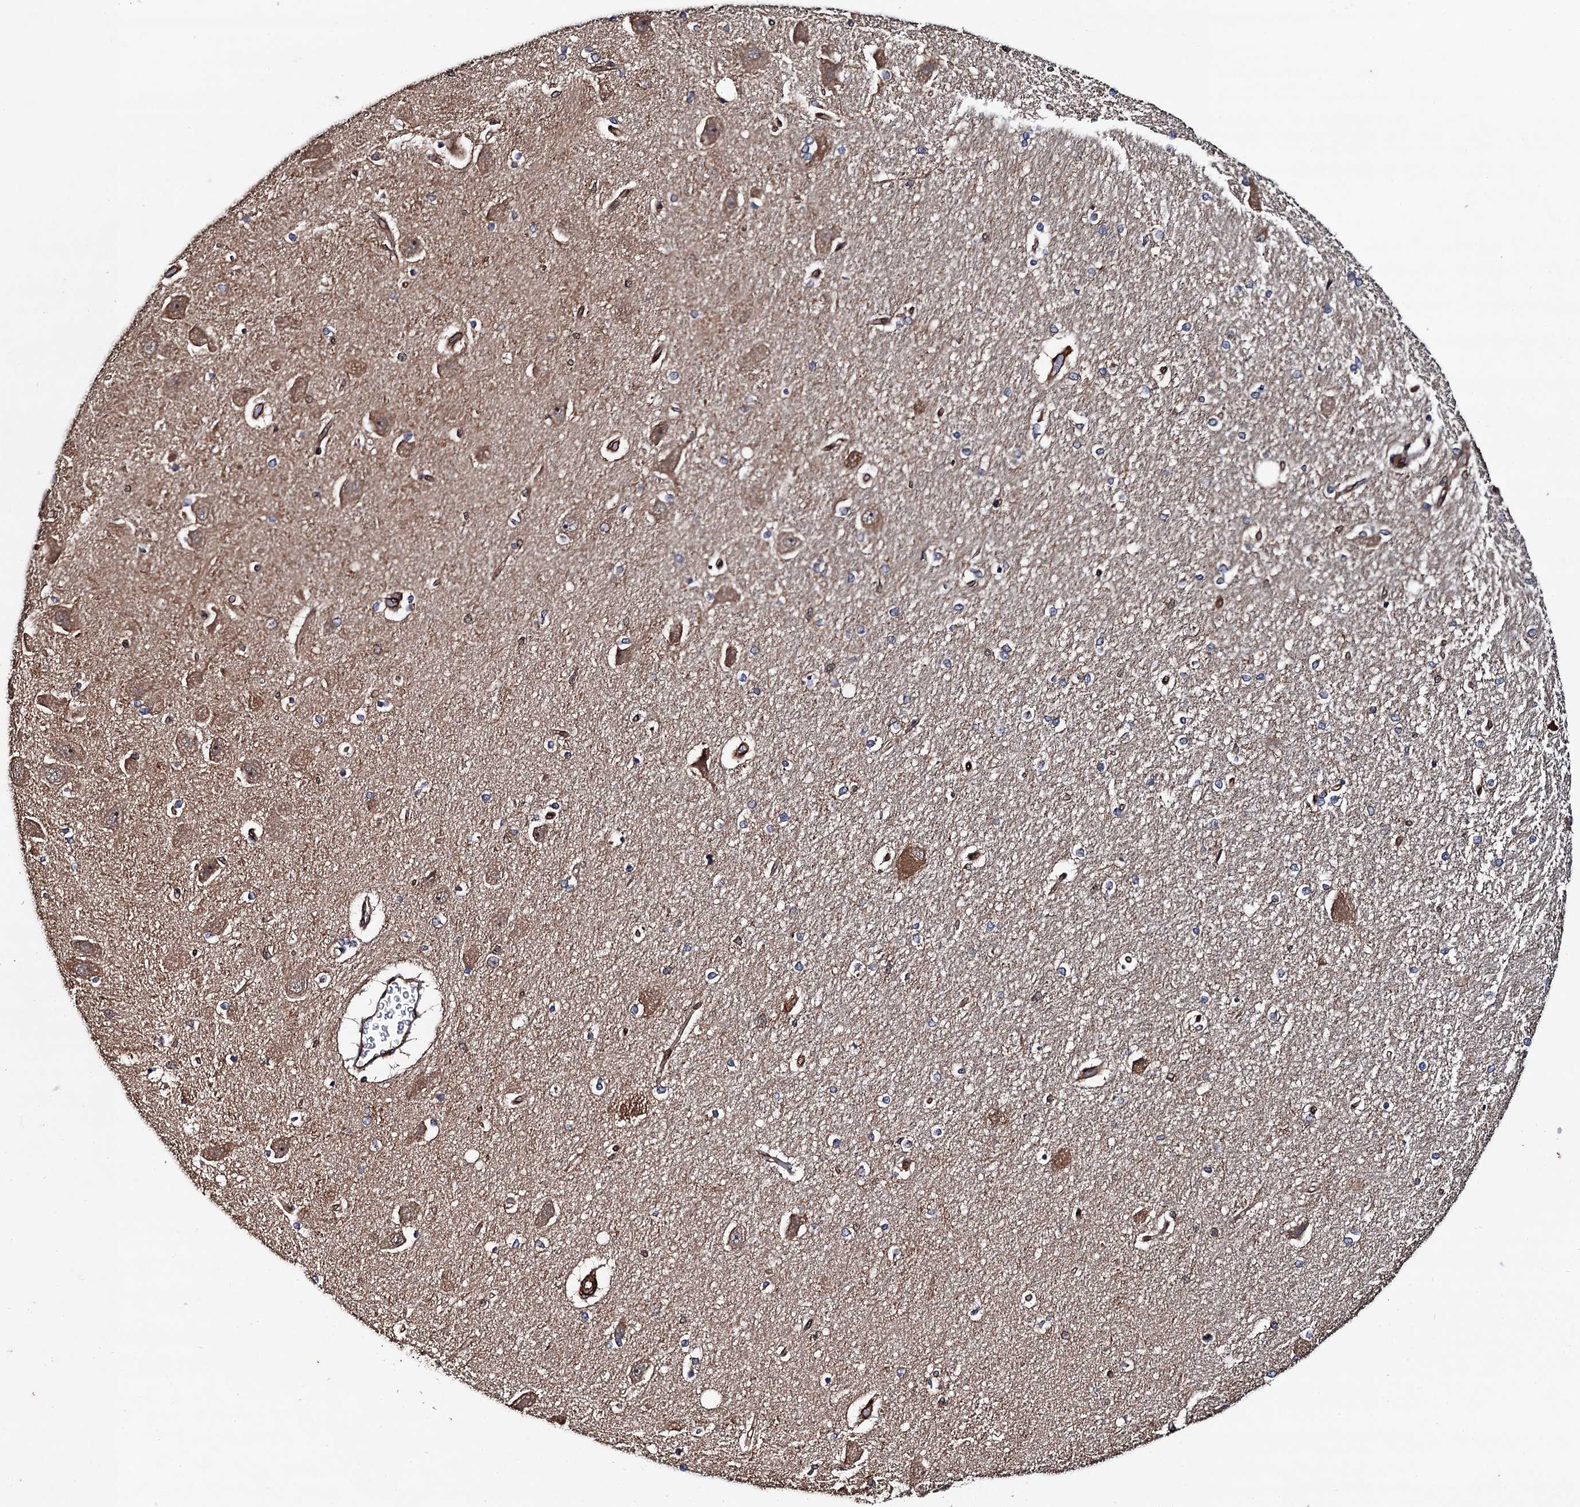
{"staining": {"intensity": "weak", "quantity": "<25%", "location": "cytoplasmic/membranous"}, "tissue": "hippocampus", "cell_type": "Glial cells", "image_type": "normal", "snomed": [{"axis": "morphology", "description": "Normal tissue, NOS"}, {"axis": "topography", "description": "Hippocampus"}], "caption": "Hippocampus was stained to show a protein in brown. There is no significant staining in glial cells.", "gene": "BORA", "patient": {"sex": "female", "age": 54}}